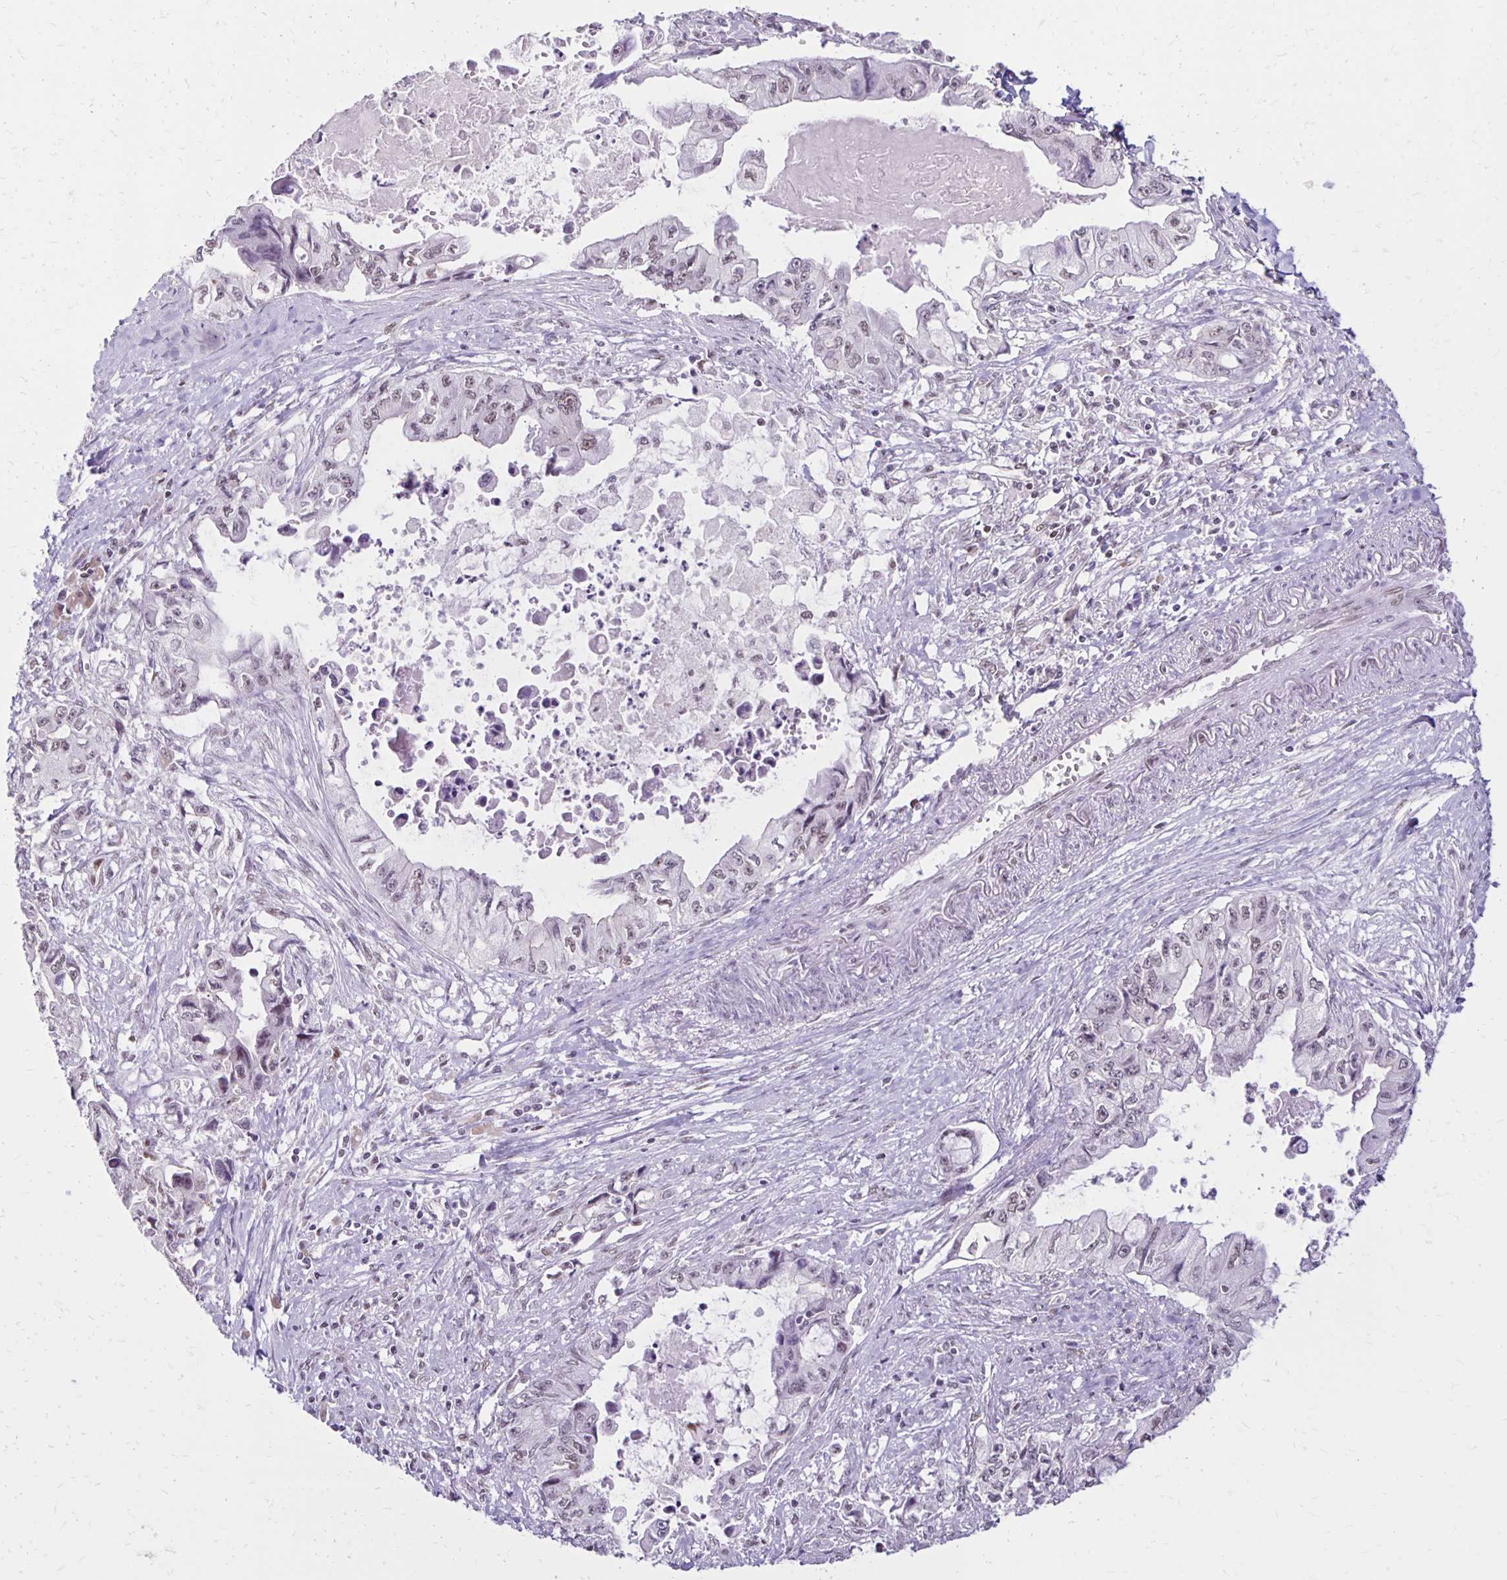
{"staining": {"intensity": "weak", "quantity": "25%-75%", "location": "nuclear"}, "tissue": "pancreatic cancer", "cell_type": "Tumor cells", "image_type": "cancer", "snomed": [{"axis": "morphology", "description": "Adenocarcinoma, NOS"}, {"axis": "topography", "description": "Pancreas"}], "caption": "Brown immunohistochemical staining in human pancreatic cancer shows weak nuclear expression in approximately 25%-75% of tumor cells.", "gene": "DDB2", "patient": {"sex": "male", "age": 66}}